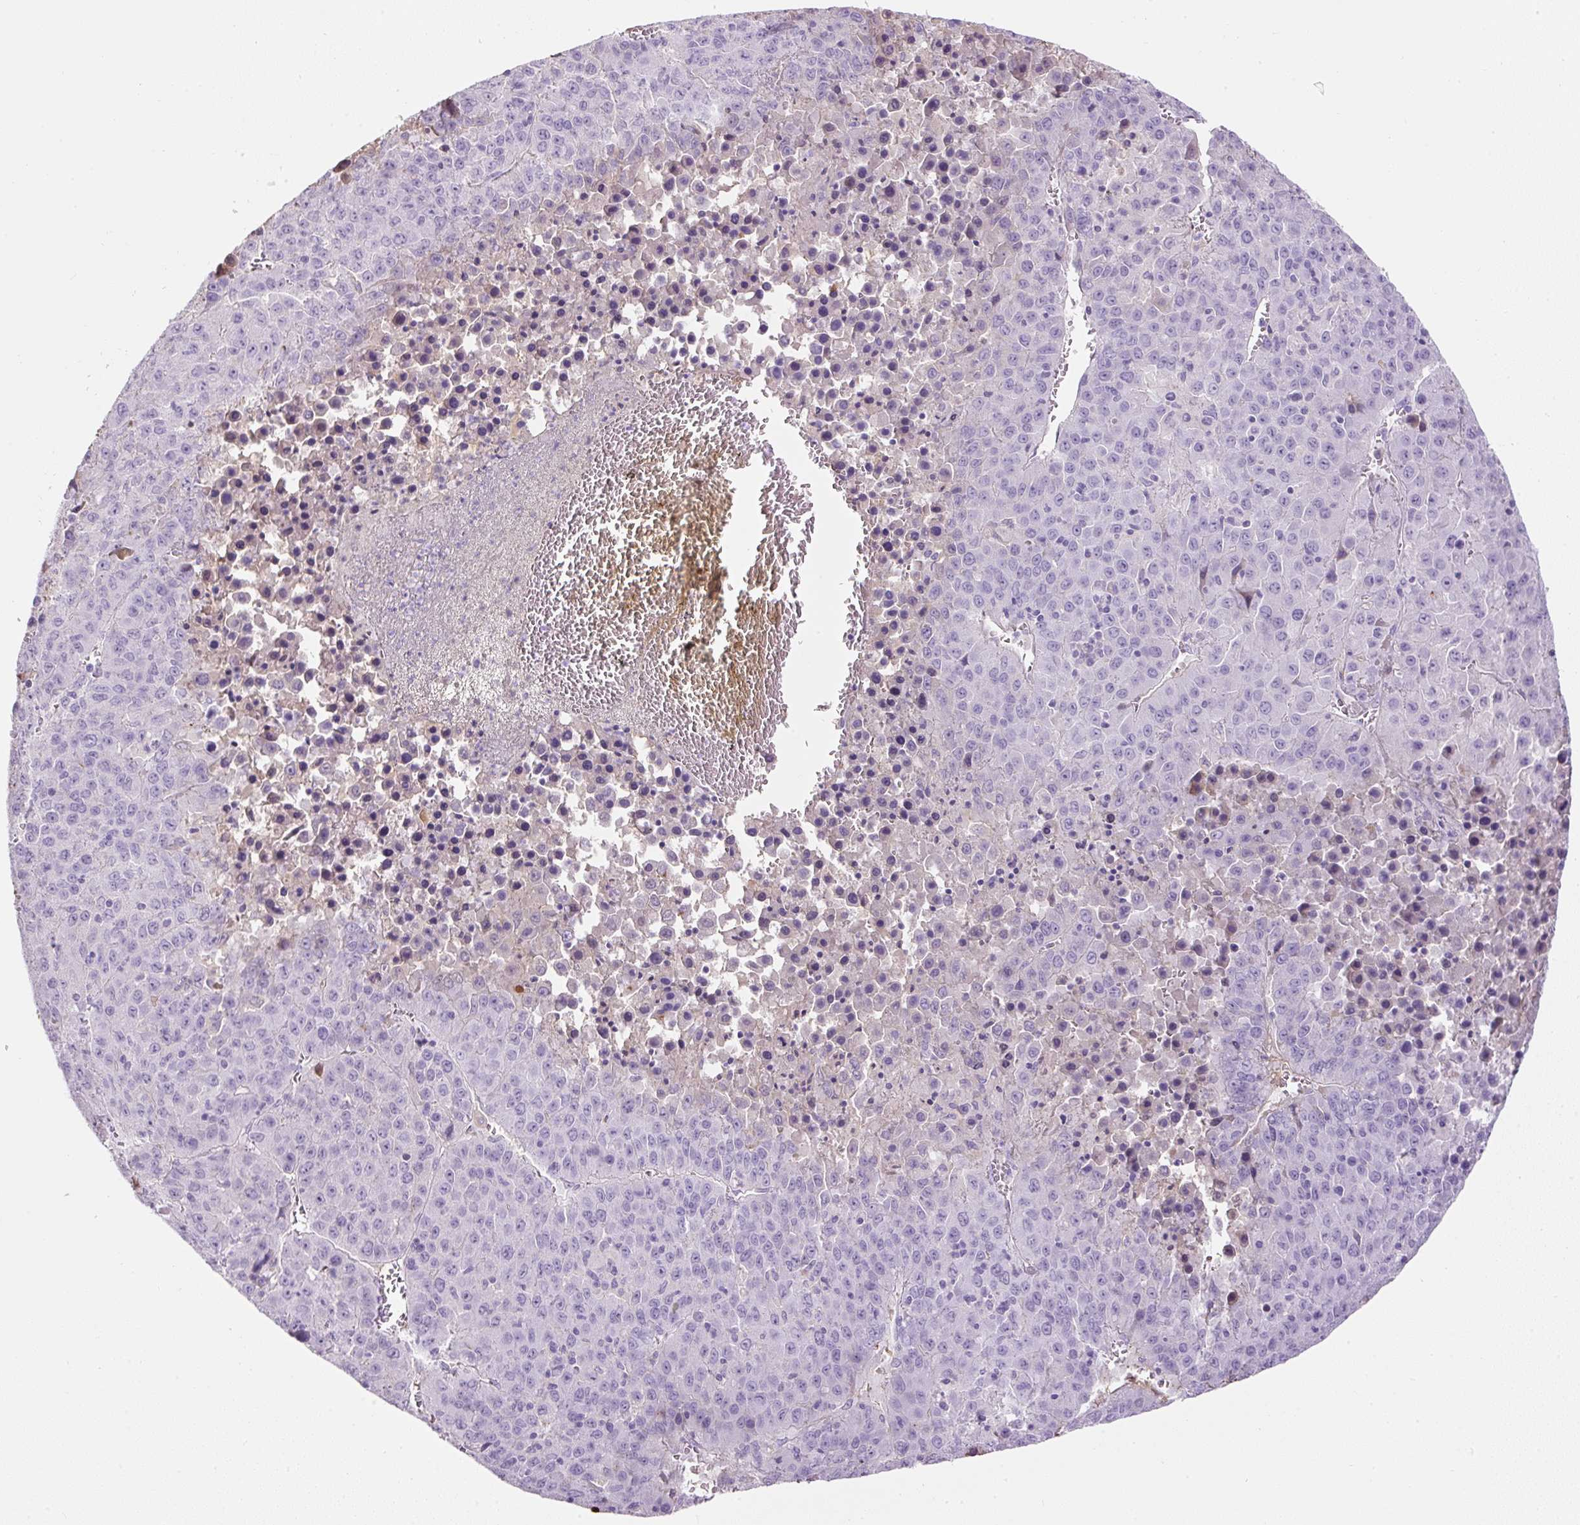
{"staining": {"intensity": "negative", "quantity": "none", "location": "none"}, "tissue": "liver cancer", "cell_type": "Tumor cells", "image_type": "cancer", "snomed": [{"axis": "morphology", "description": "Carcinoma, Hepatocellular, NOS"}, {"axis": "topography", "description": "Liver"}], "caption": "This is an immunohistochemistry (IHC) image of liver hepatocellular carcinoma. There is no staining in tumor cells.", "gene": "APOA1", "patient": {"sex": "female", "age": 53}}